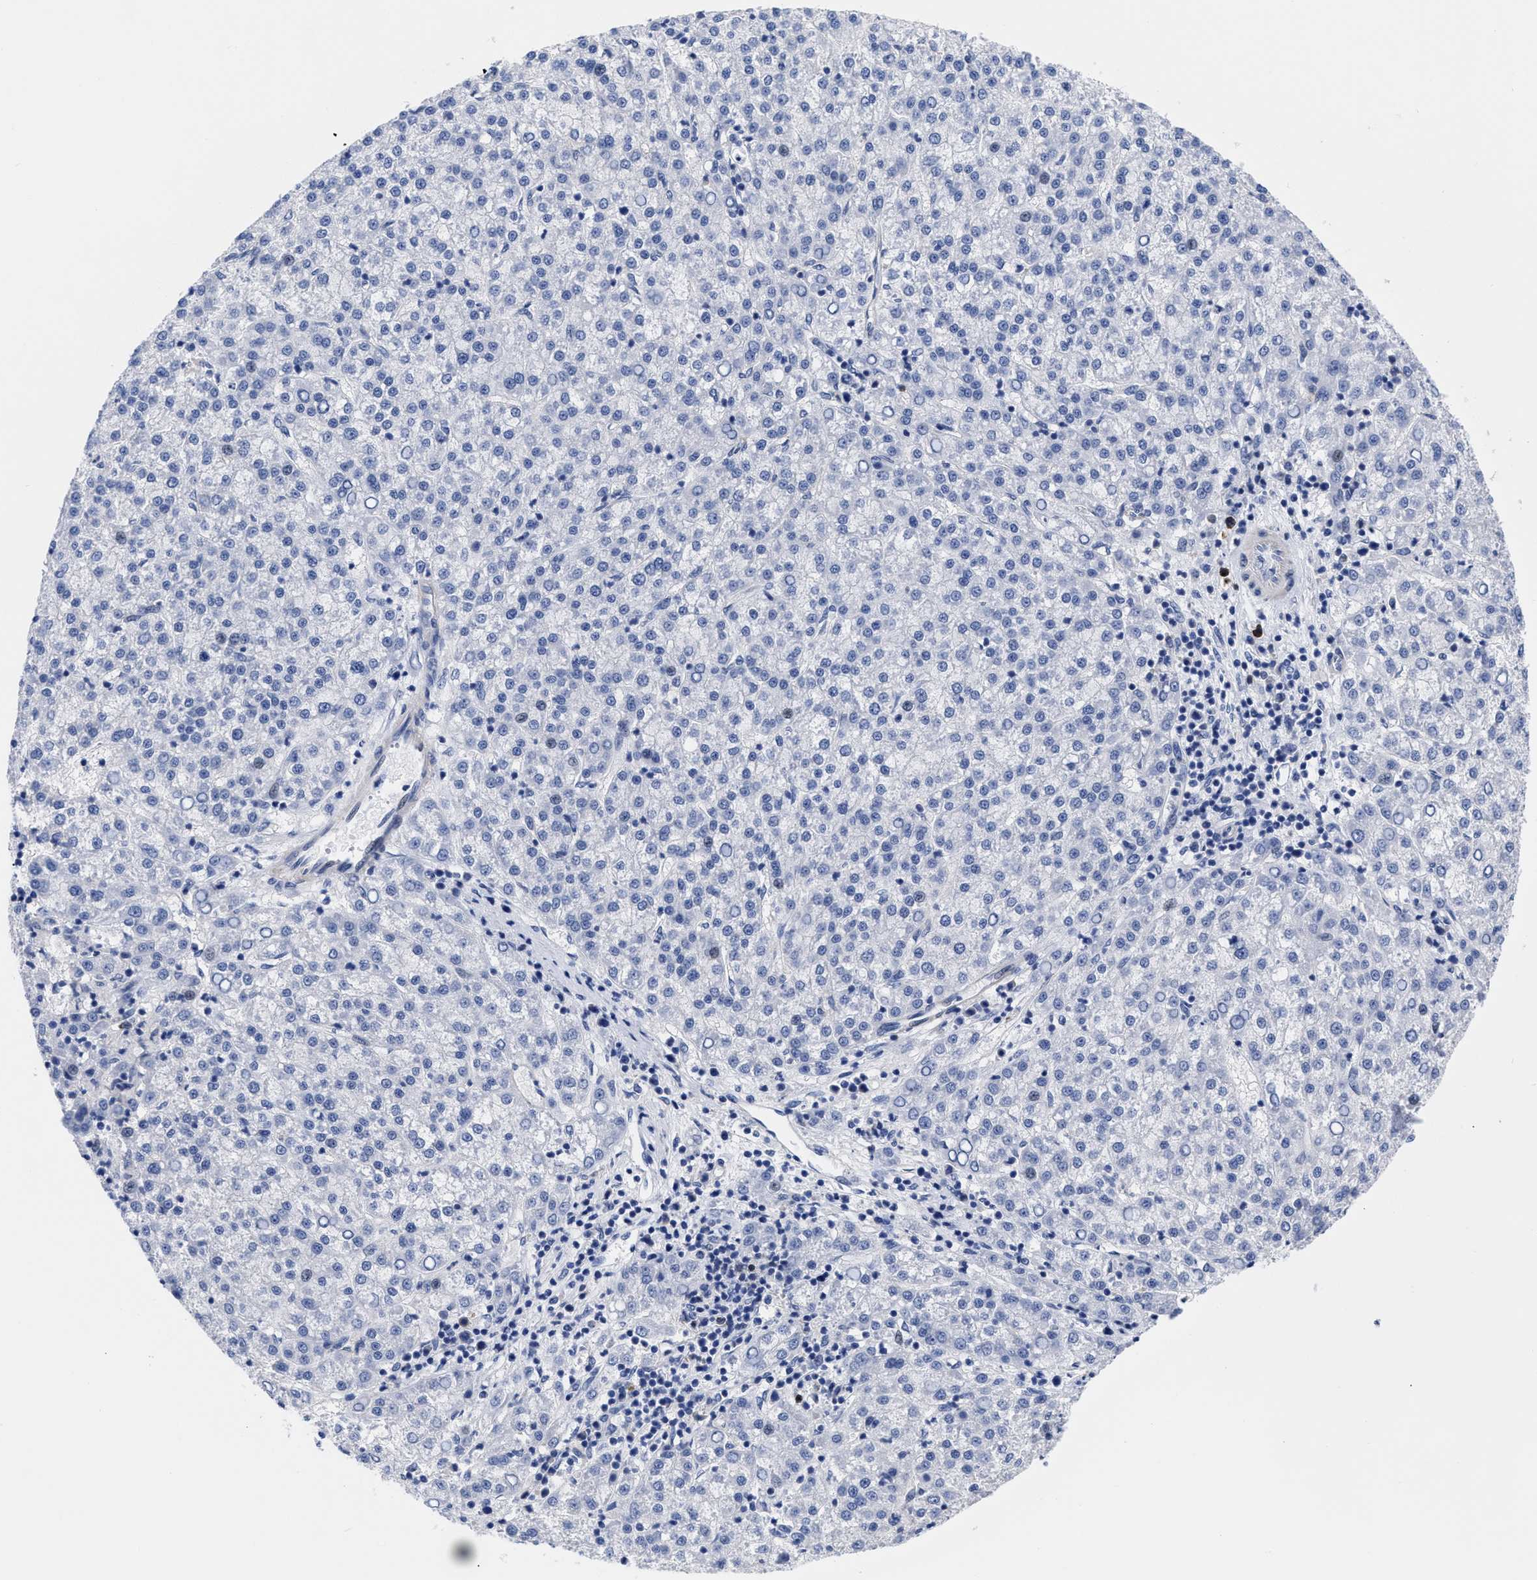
{"staining": {"intensity": "negative", "quantity": "none", "location": "none"}, "tissue": "liver cancer", "cell_type": "Tumor cells", "image_type": "cancer", "snomed": [{"axis": "morphology", "description": "Carcinoma, Hepatocellular, NOS"}, {"axis": "topography", "description": "Liver"}], "caption": "DAB immunohistochemical staining of liver cancer (hepatocellular carcinoma) shows no significant expression in tumor cells.", "gene": "IRAG2", "patient": {"sex": "female", "age": 58}}